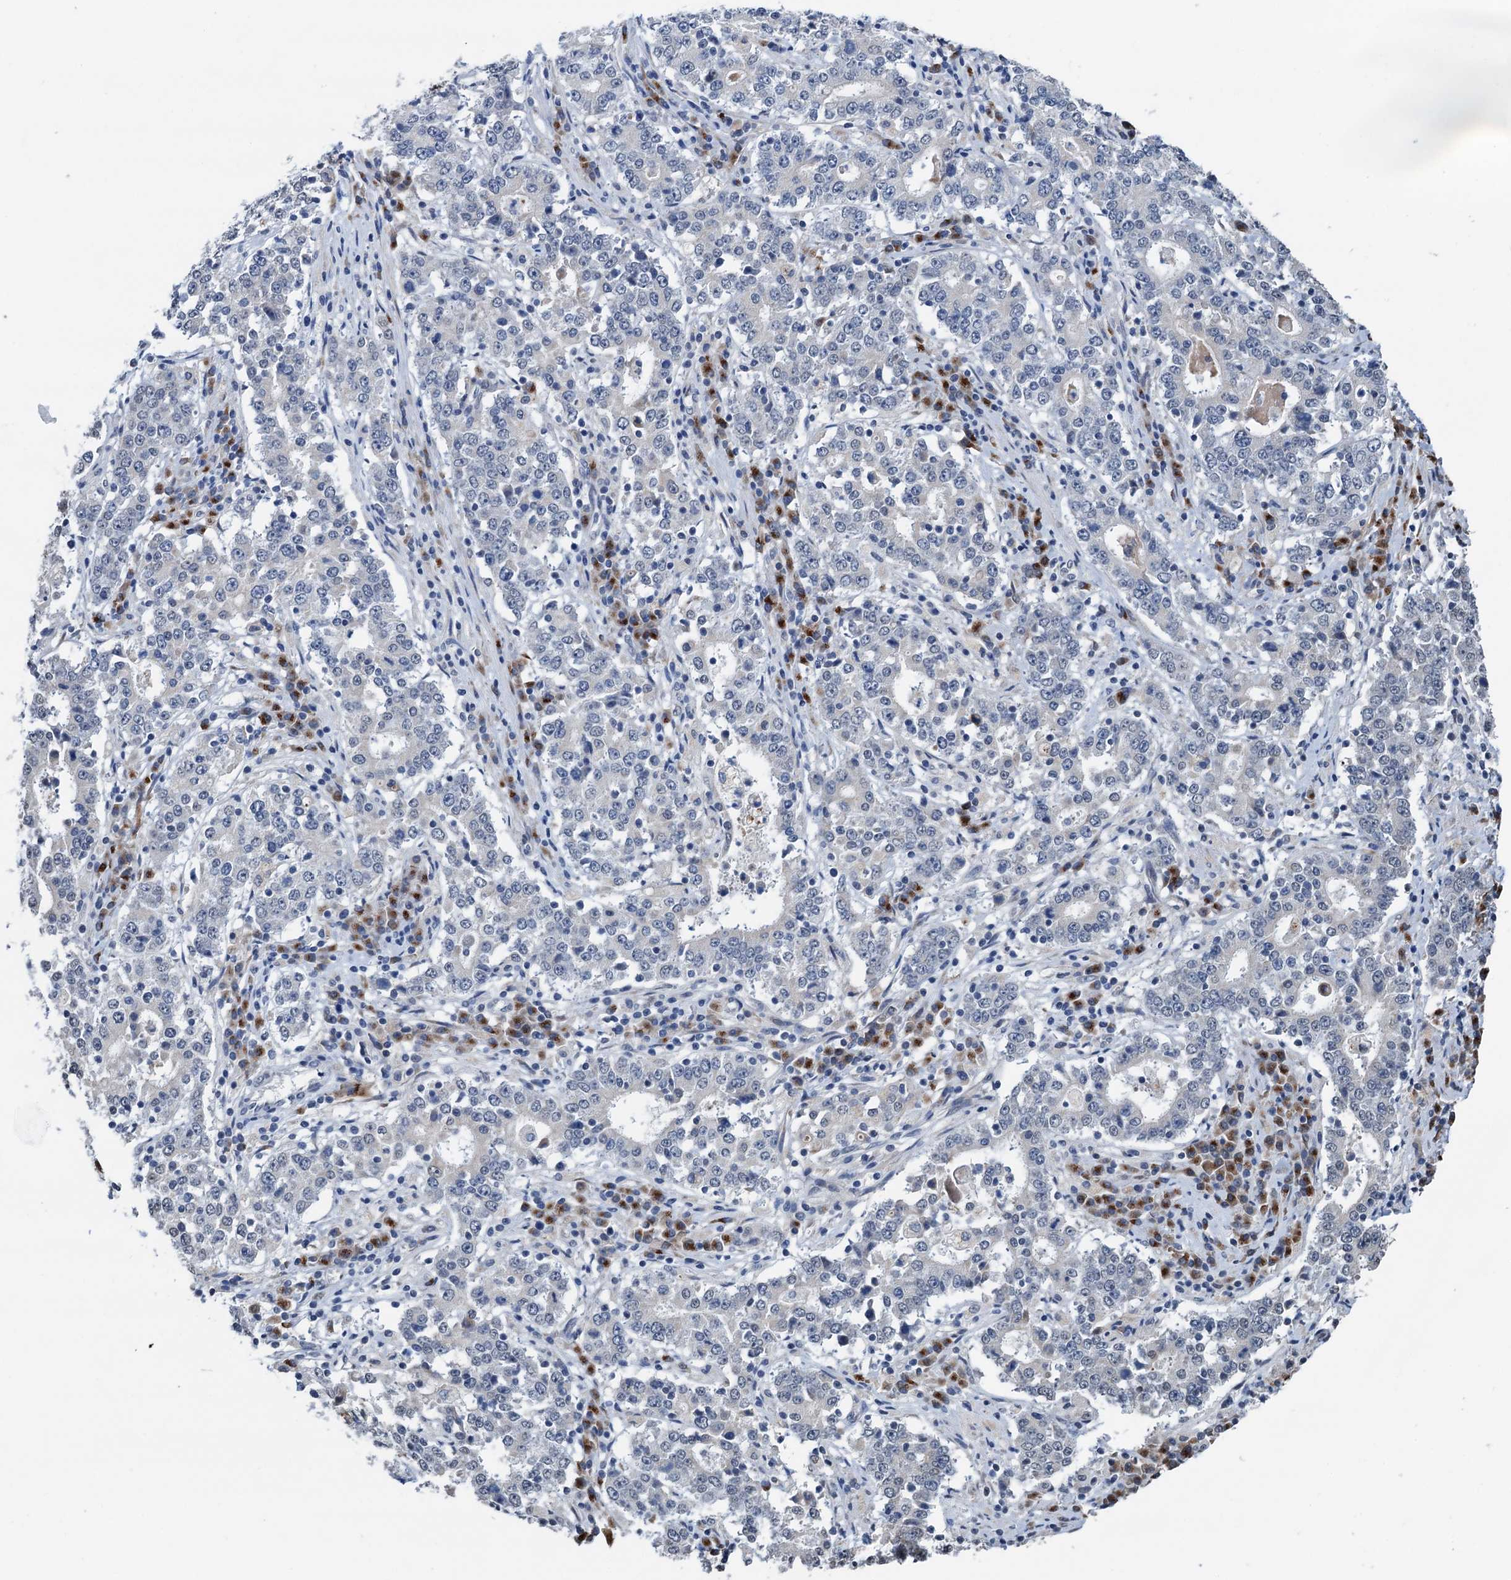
{"staining": {"intensity": "negative", "quantity": "none", "location": "none"}, "tissue": "stomach cancer", "cell_type": "Tumor cells", "image_type": "cancer", "snomed": [{"axis": "morphology", "description": "Adenocarcinoma, NOS"}, {"axis": "topography", "description": "Stomach"}], "caption": "This is a micrograph of immunohistochemistry staining of stomach cancer, which shows no staining in tumor cells.", "gene": "SHLD1", "patient": {"sex": "male", "age": 59}}